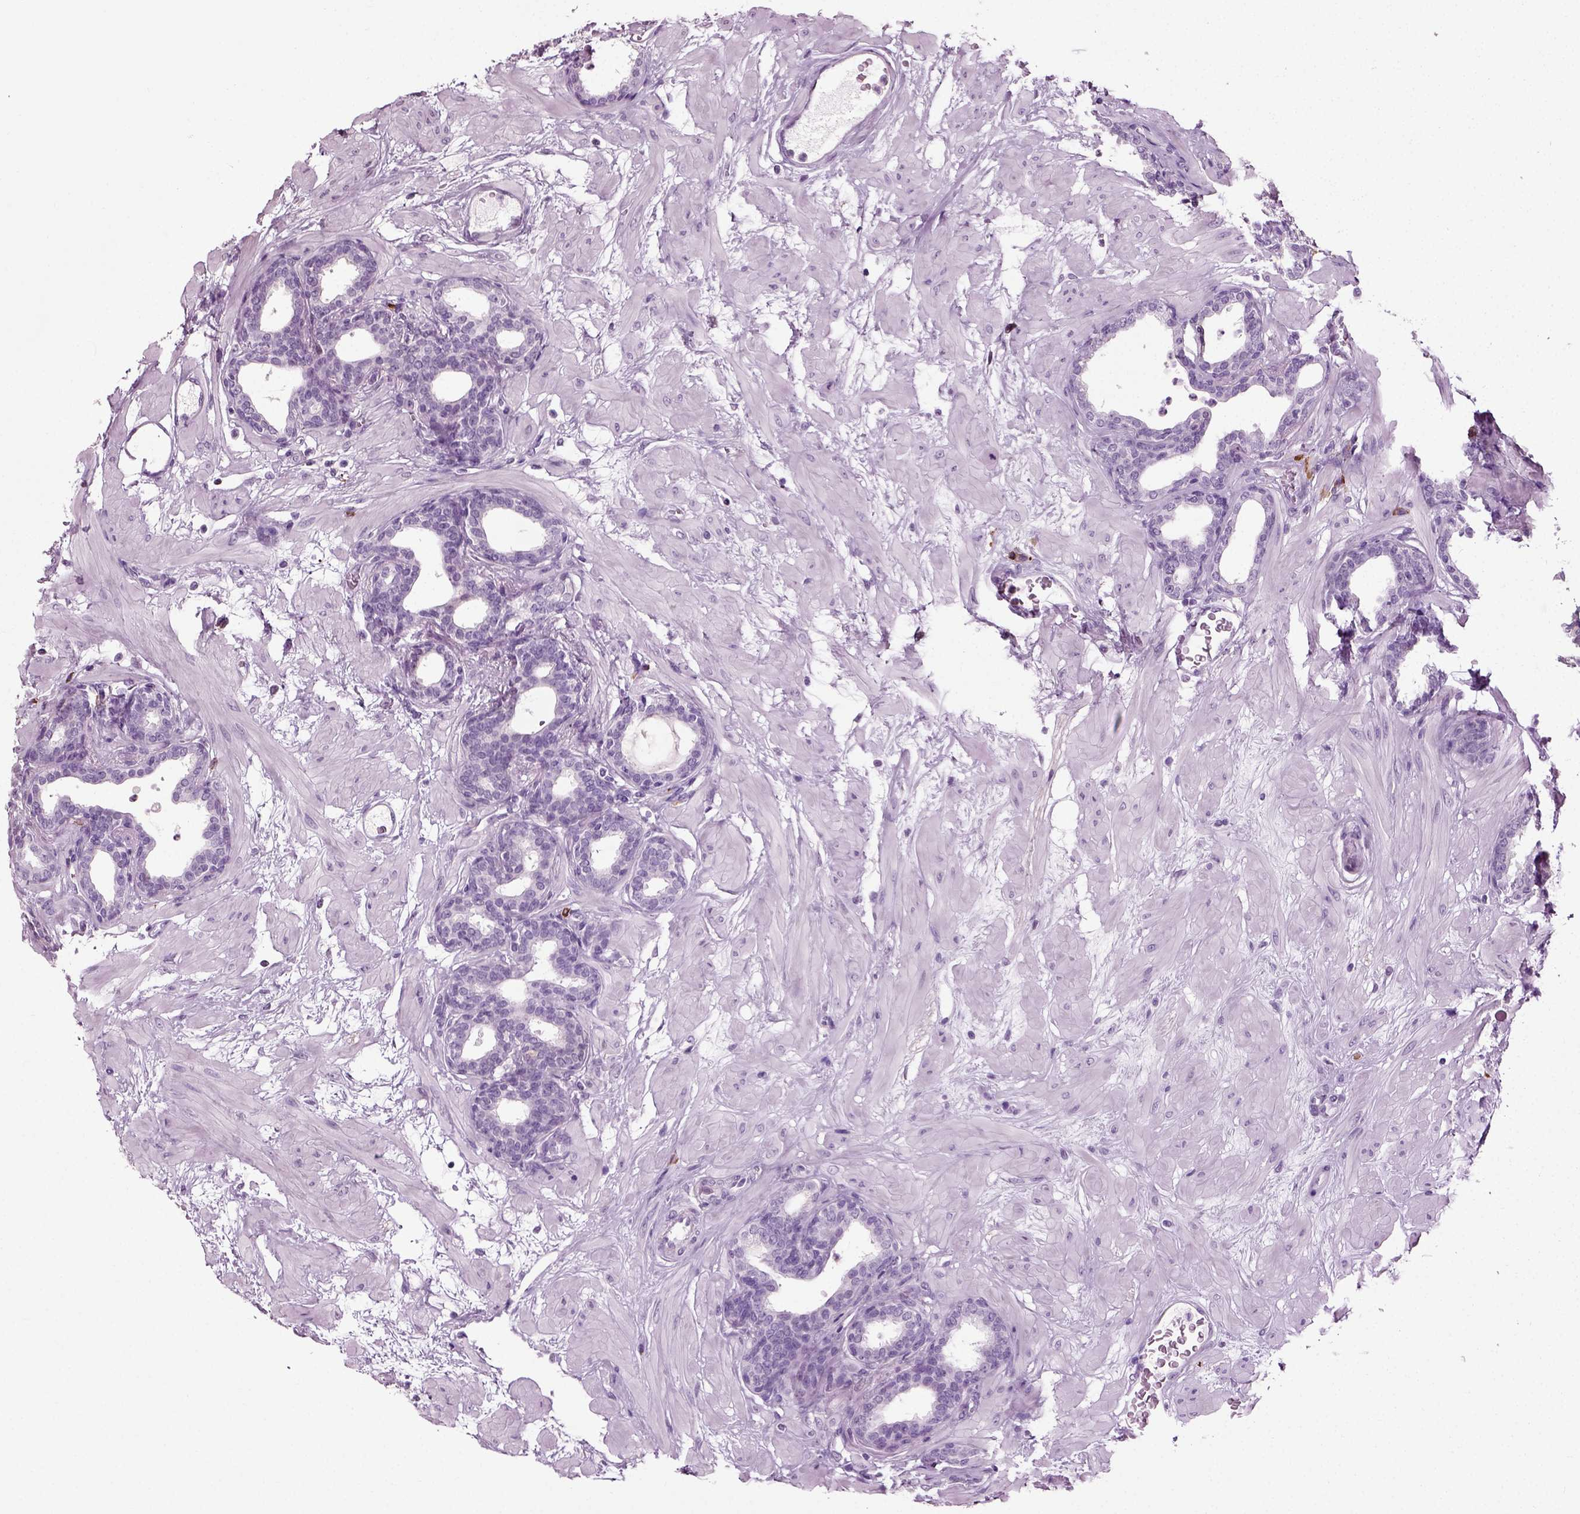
{"staining": {"intensity": "negative", "quantity": "none", "location": "none"}, "tissue": "prostate", "cell_type": "Glandular cells", "image_type": "normal", "snomed": [{"axis": "morphology", "description": "Normal tissue, NOS"}, {"axis": "topography", "description": "Prostate"}], "caption": "Prostate was stained to show a protein in brown. There is no significant staining in glandular cells.", "gene": "SLC26A8", "patient": {"sex": "male", "age": 37}}